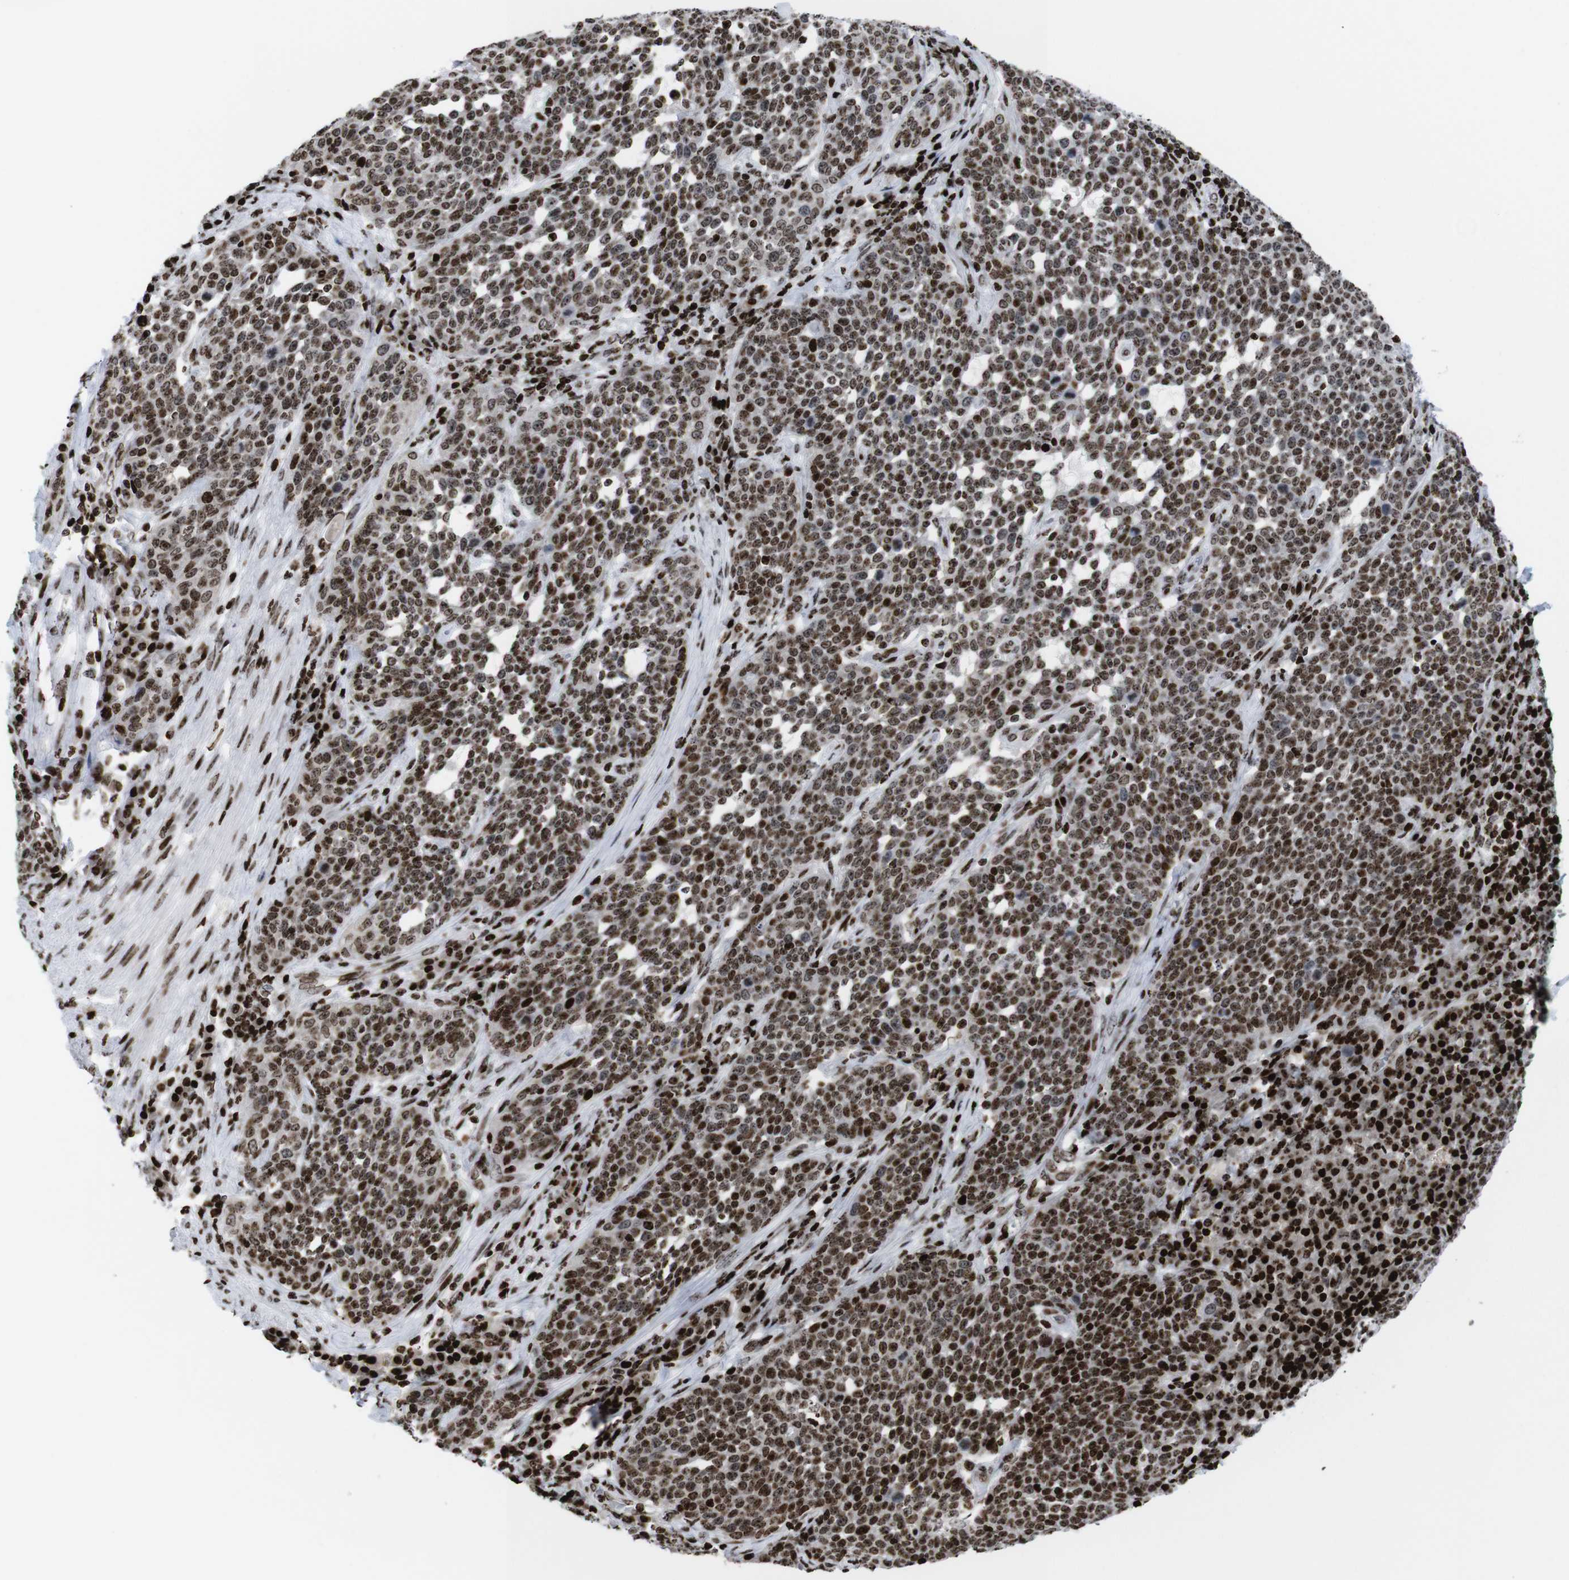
{"staining": {"intensity": "strong", "quantity": ">75%", "location": "nuclear"}, "tissue": "cervical cancer", "cell_type": "Tumor cells", "image_type": "cancer", "snomed": [{"axis": "morphology", "description": "Squamous cell carcinoma, NOS"}, {"axis": "topography", "description": "Cervix"}], "caption": "Strong nuclear protein staining is seen in about >75% of tumor cells in cervical cancer. Nuclei are stained in blue.", "gene": "H1-4", "patient": {"sex": "female", "age": 34}}